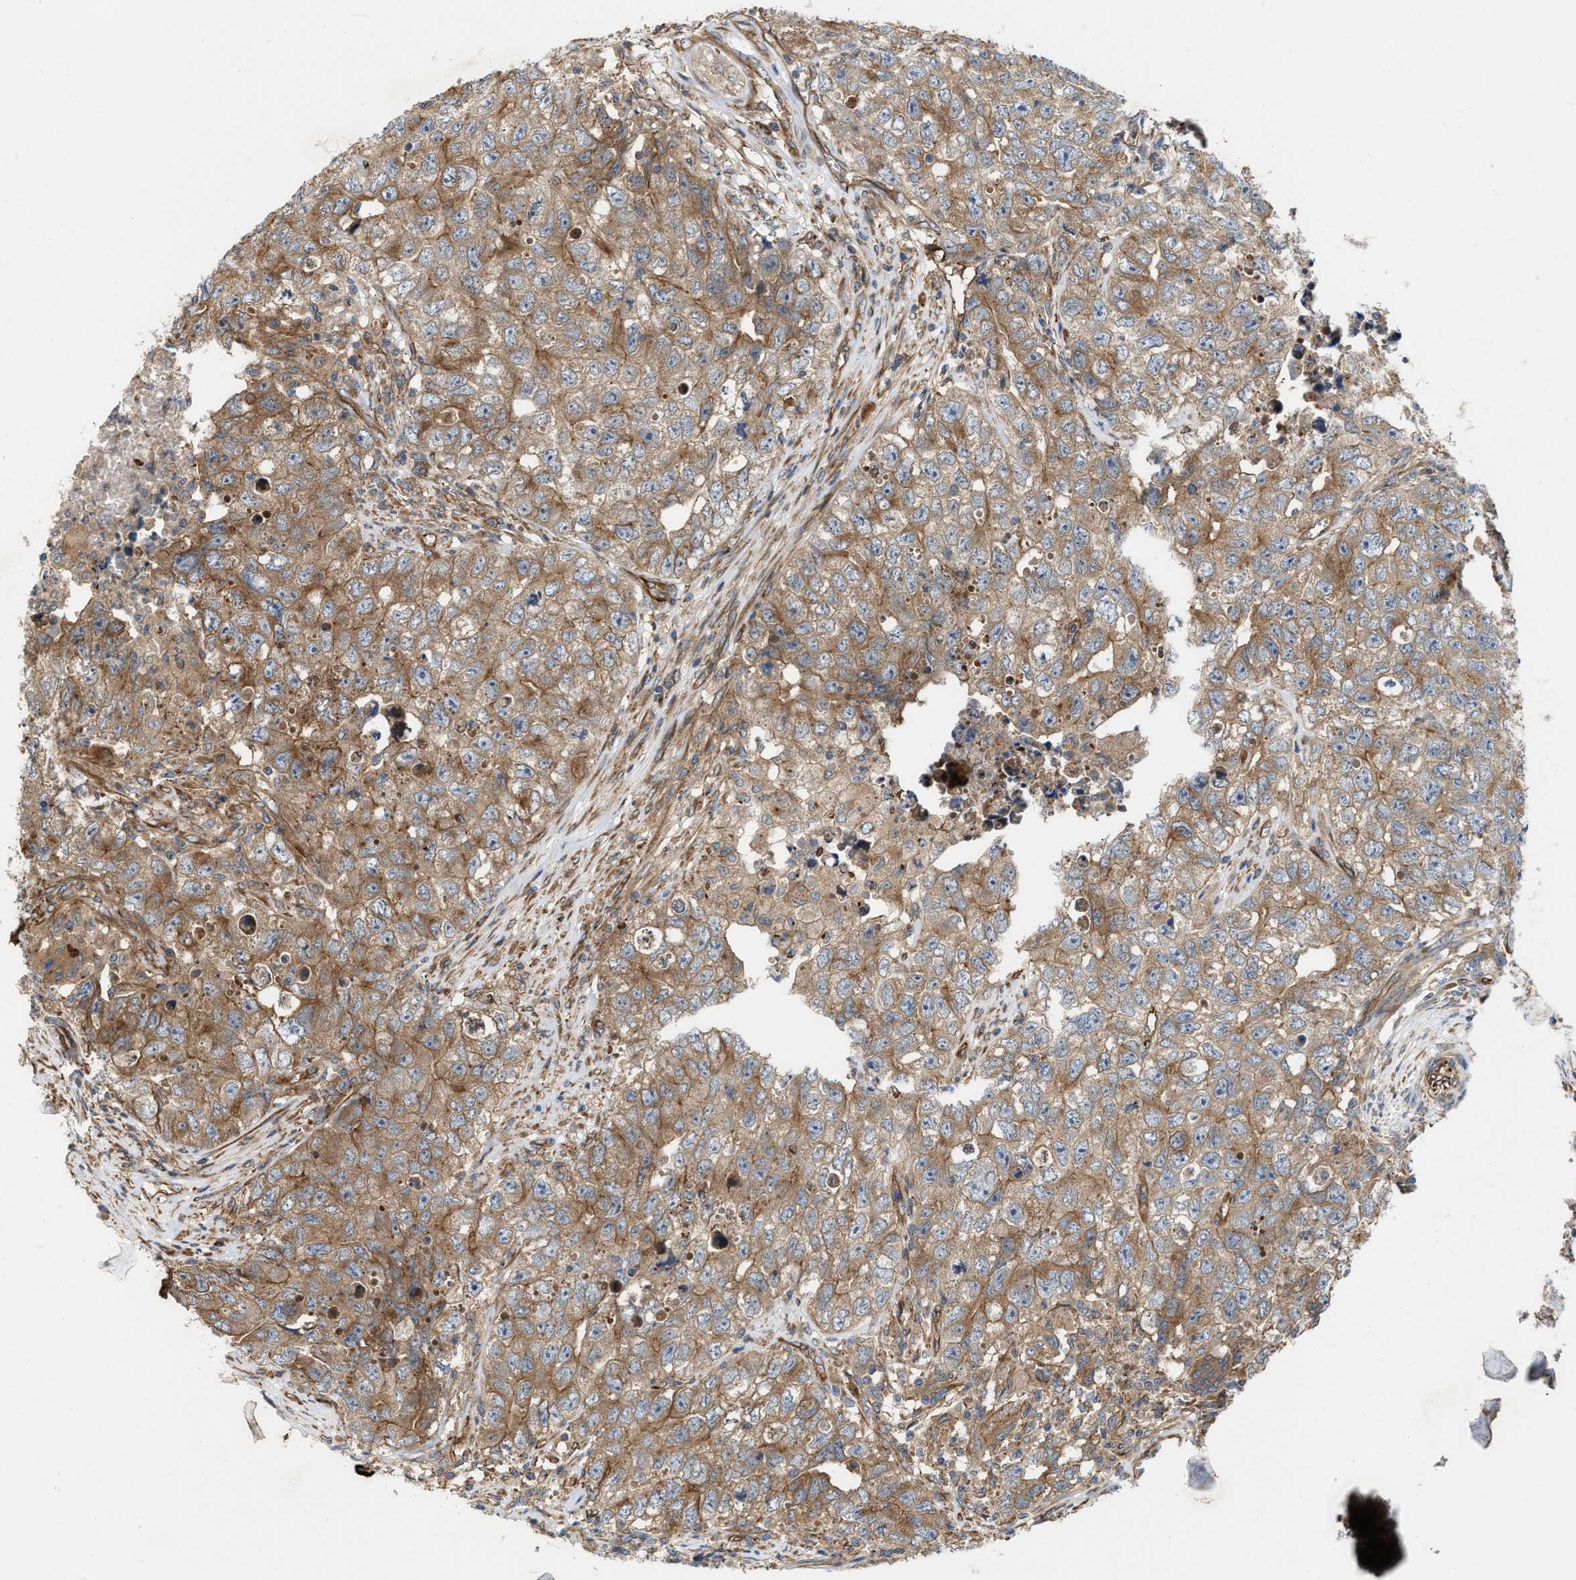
{"staining": {"intensity": "weak", "quantity": ">75%", "location": "cytoplasmic/membranous"}, "tissue": "testis cancer", "cell_type": "Tumor cells", "image_type": "cancer", "snomed": [{"axis": "morphology", "description": "Seminoma, NOS"}, {"axis": "morphology", "description": "Carcinoma, Embryonal, NOS"}, {"axis": "topography", "description": "Testis"}], "caption": "Tumor cells exhibit low levels of weak cytoplasmic/membranous staining in approximately >75% of cells in testis embryonal carcinoma.", "gene": "EPS15L1", "patient": {"sex": "male", "age": 43}}